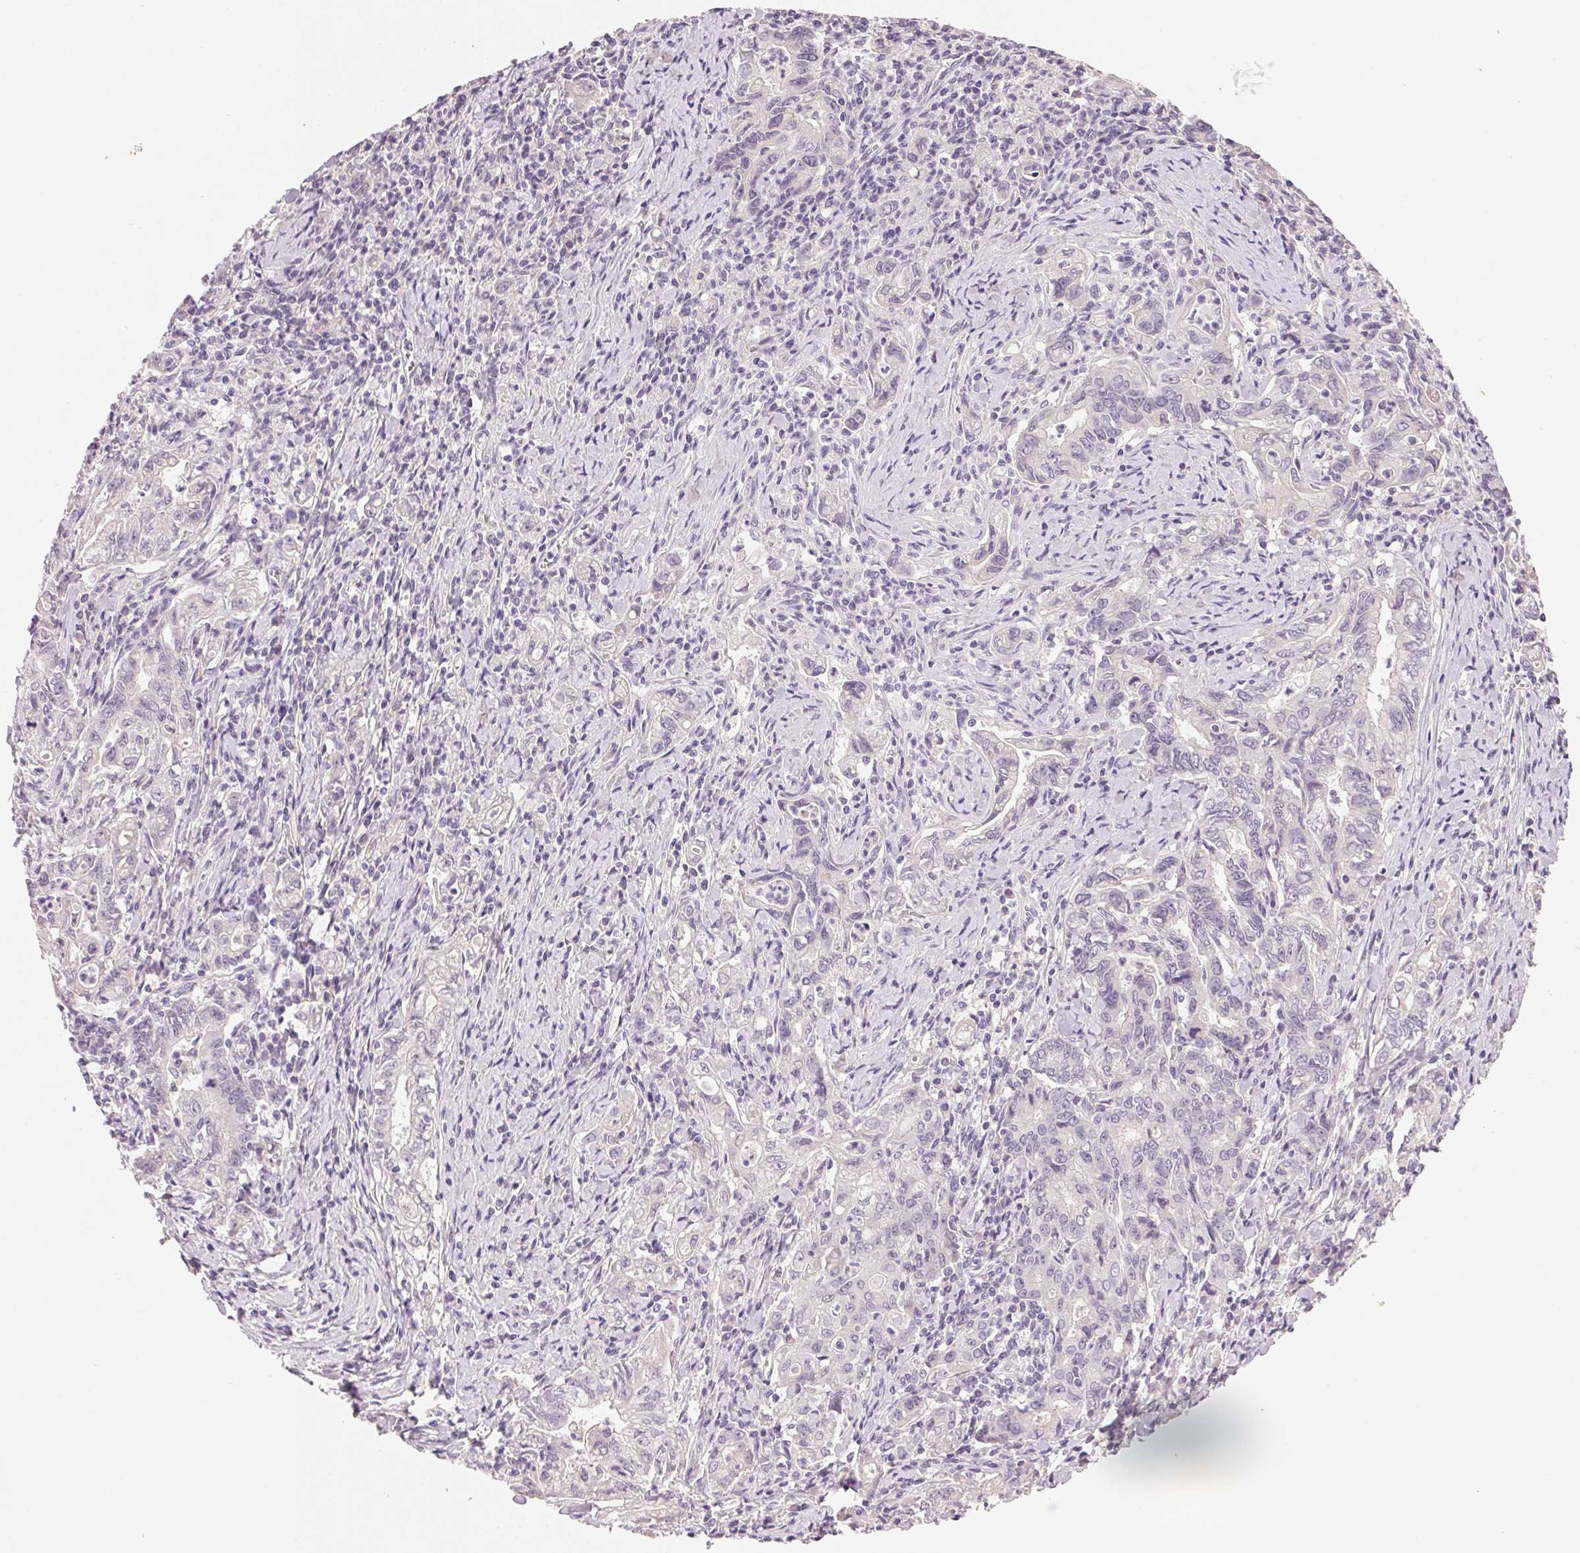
{"staining": {"intensity": "negative", "quantity": "none", "location": "none"}, "tissue": "stomach cancer", "cell_type": "Tumor cells", "image_type": "cancer", "snomed": [{"axis": "morphology", "description": "Adenocarcinoma, NOS"}, {"axis": "topography", "description": "Stomach, upper"}], "caption": "Stomach cancer (adenocarcinoma) was stained to show a protein in brown. There is no significant positivity in tumor cells.", "gene": "MCOLN3", "patient": {"sex": "female", "age": 79}}